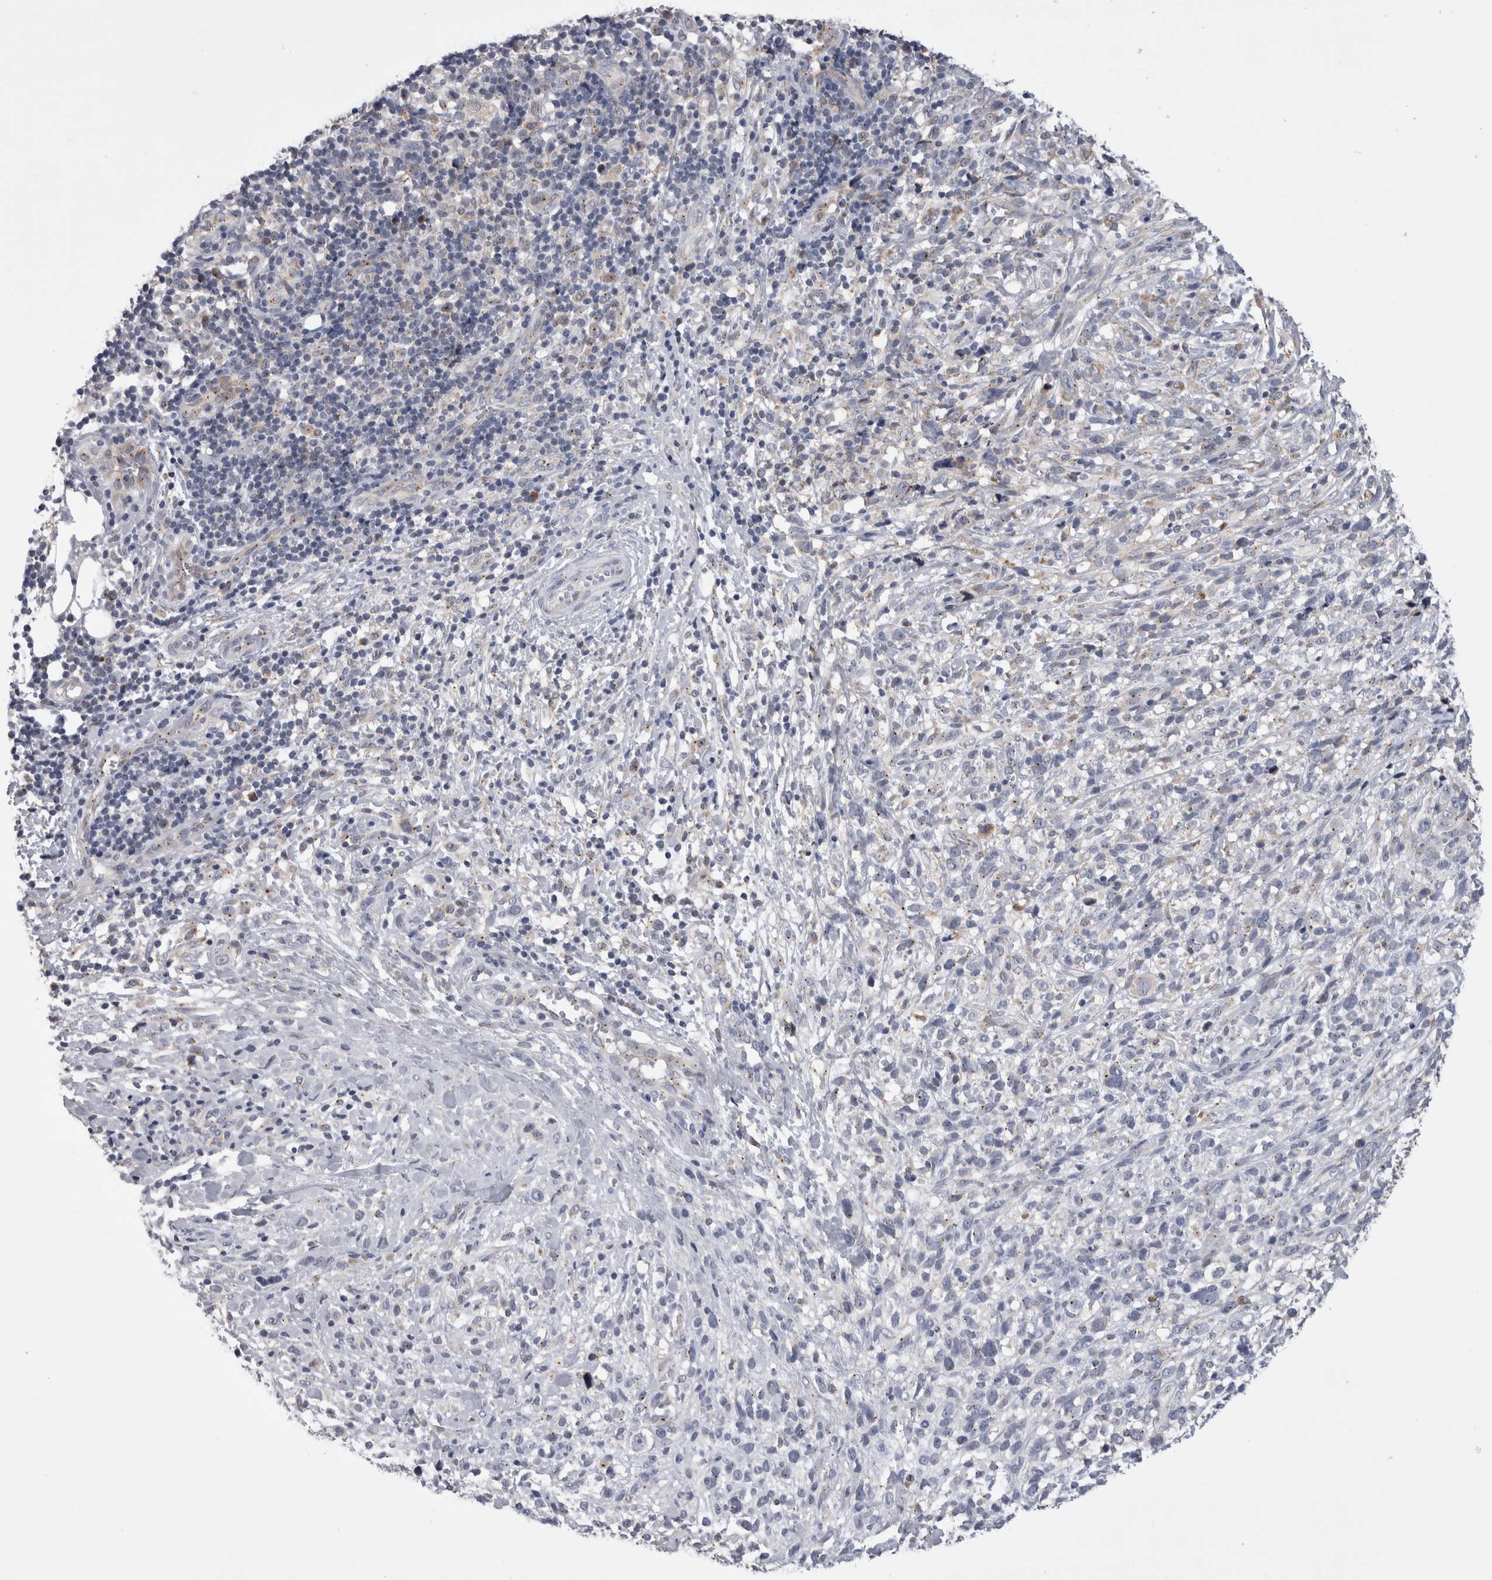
{"staining": {"intensity": "negative", "quantity": "none", "location": "none"}, "tissue": "melanoma", "cell_type": "Tumor cells", "image_type": "cancer", "snomed": [{"axis": "morphology", "description": "Malignant melanoma, NOS"}, {"axis": "topography", "description": "Skin"}], "caption": "Immunohistochemistry (IHC) photomicrograph of human melanoma stained for a protein (brown), which displays no staining in tumor cells.", "gene": "ZNF341", "patient": {"sex": "female", "age": 55}}